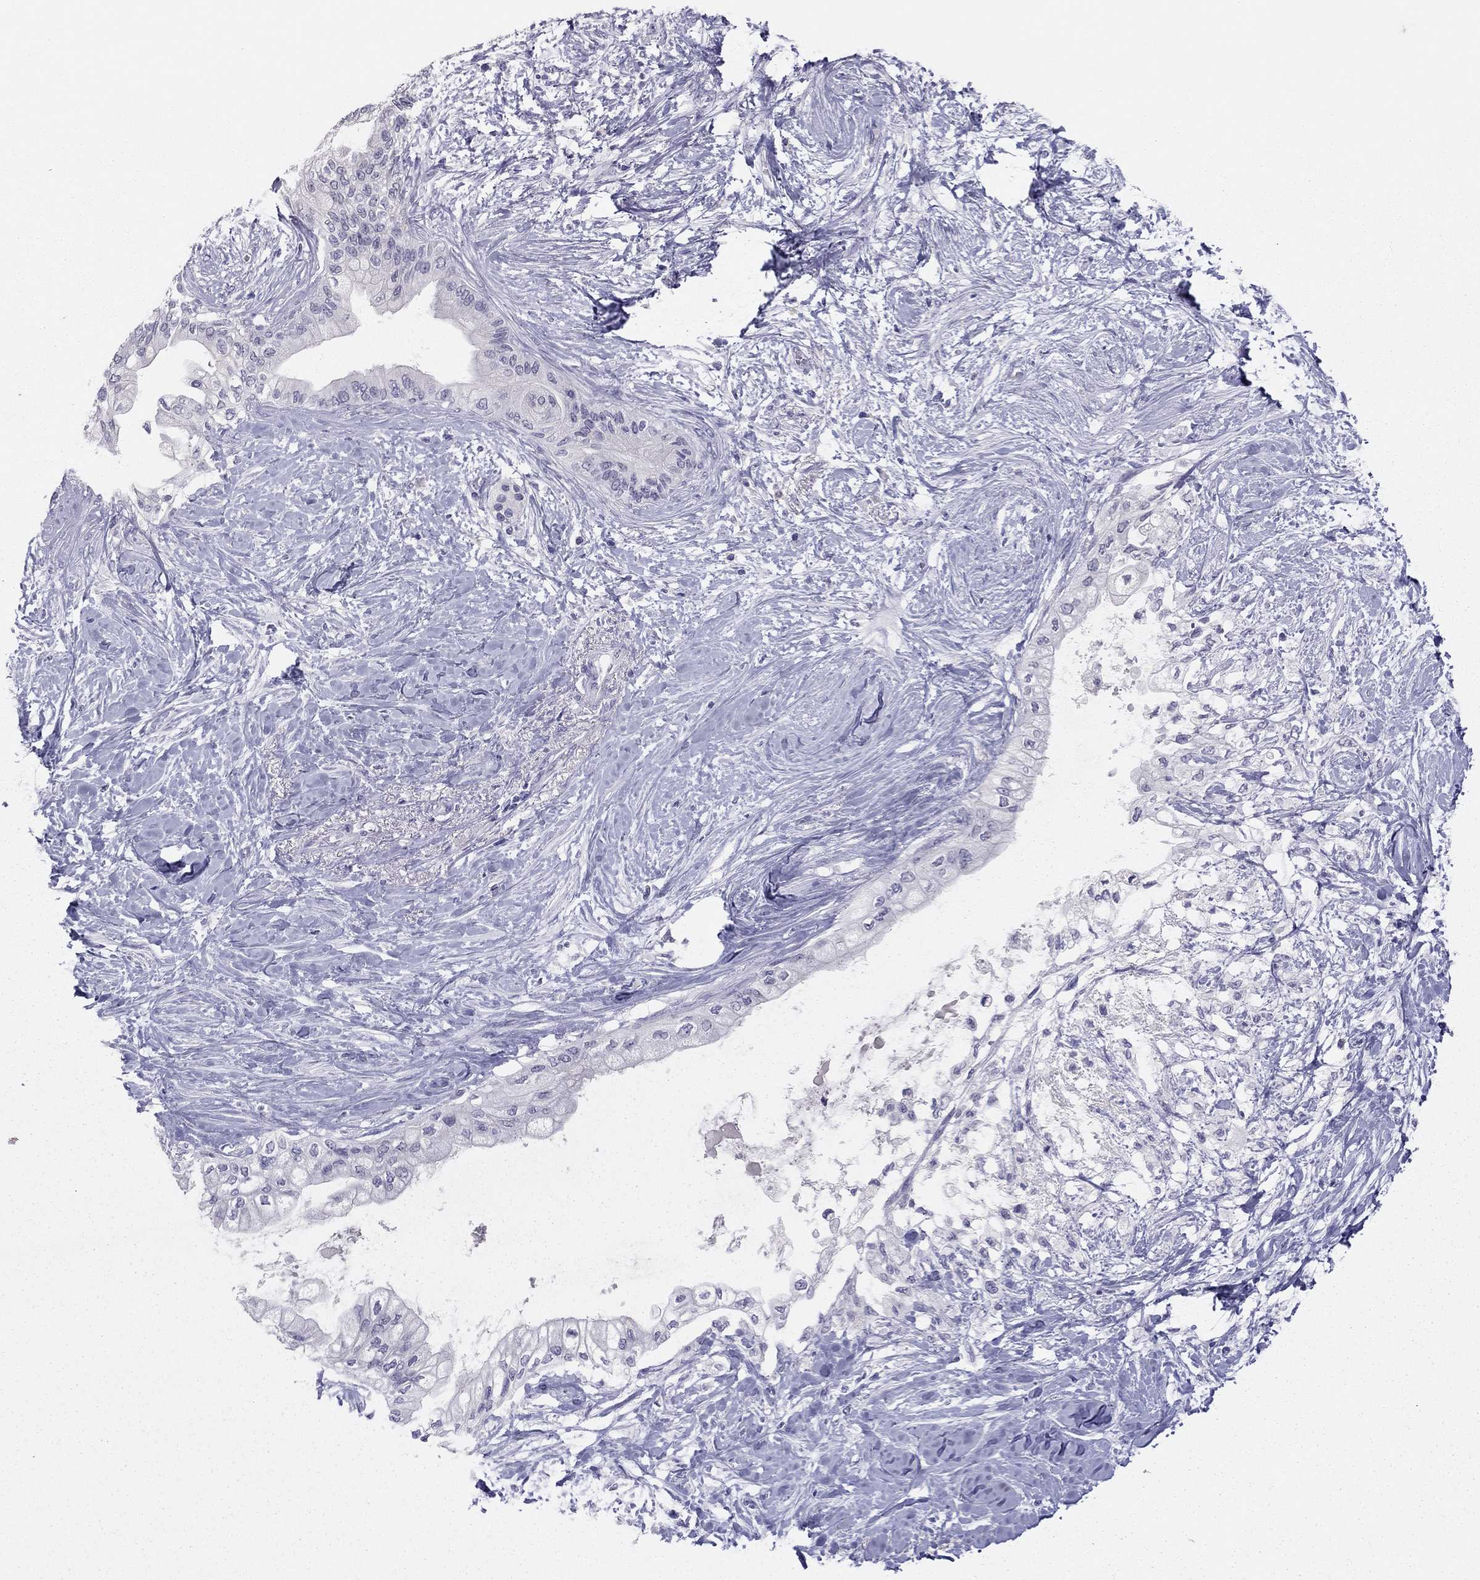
{"staining": {"intensity": "negative", "quantity": "none", "location": "none"}, "tissue": "pancreatic cancer", "cell_type": "Tumor cells", "image_type": "cancer", "snomed": [{"axis": "morphology", "description": "Normal tissue, NOS"}, {"axis": "morphology", "description": "Adenocarcinoma, NOS"}, {"axis": "topography", "description": "Pancreas"}, {"axis": "topography", "description": "Duodenum"}], "caption": "High magnification brightfield microscopy of pancreatic cancer stained with DAB (brown) and counterstained with hematoxylin (blue): tumor cells show no significant positivity.", "gene": "ADORA2A", "patient": {"sex": "female", "age": 60}}